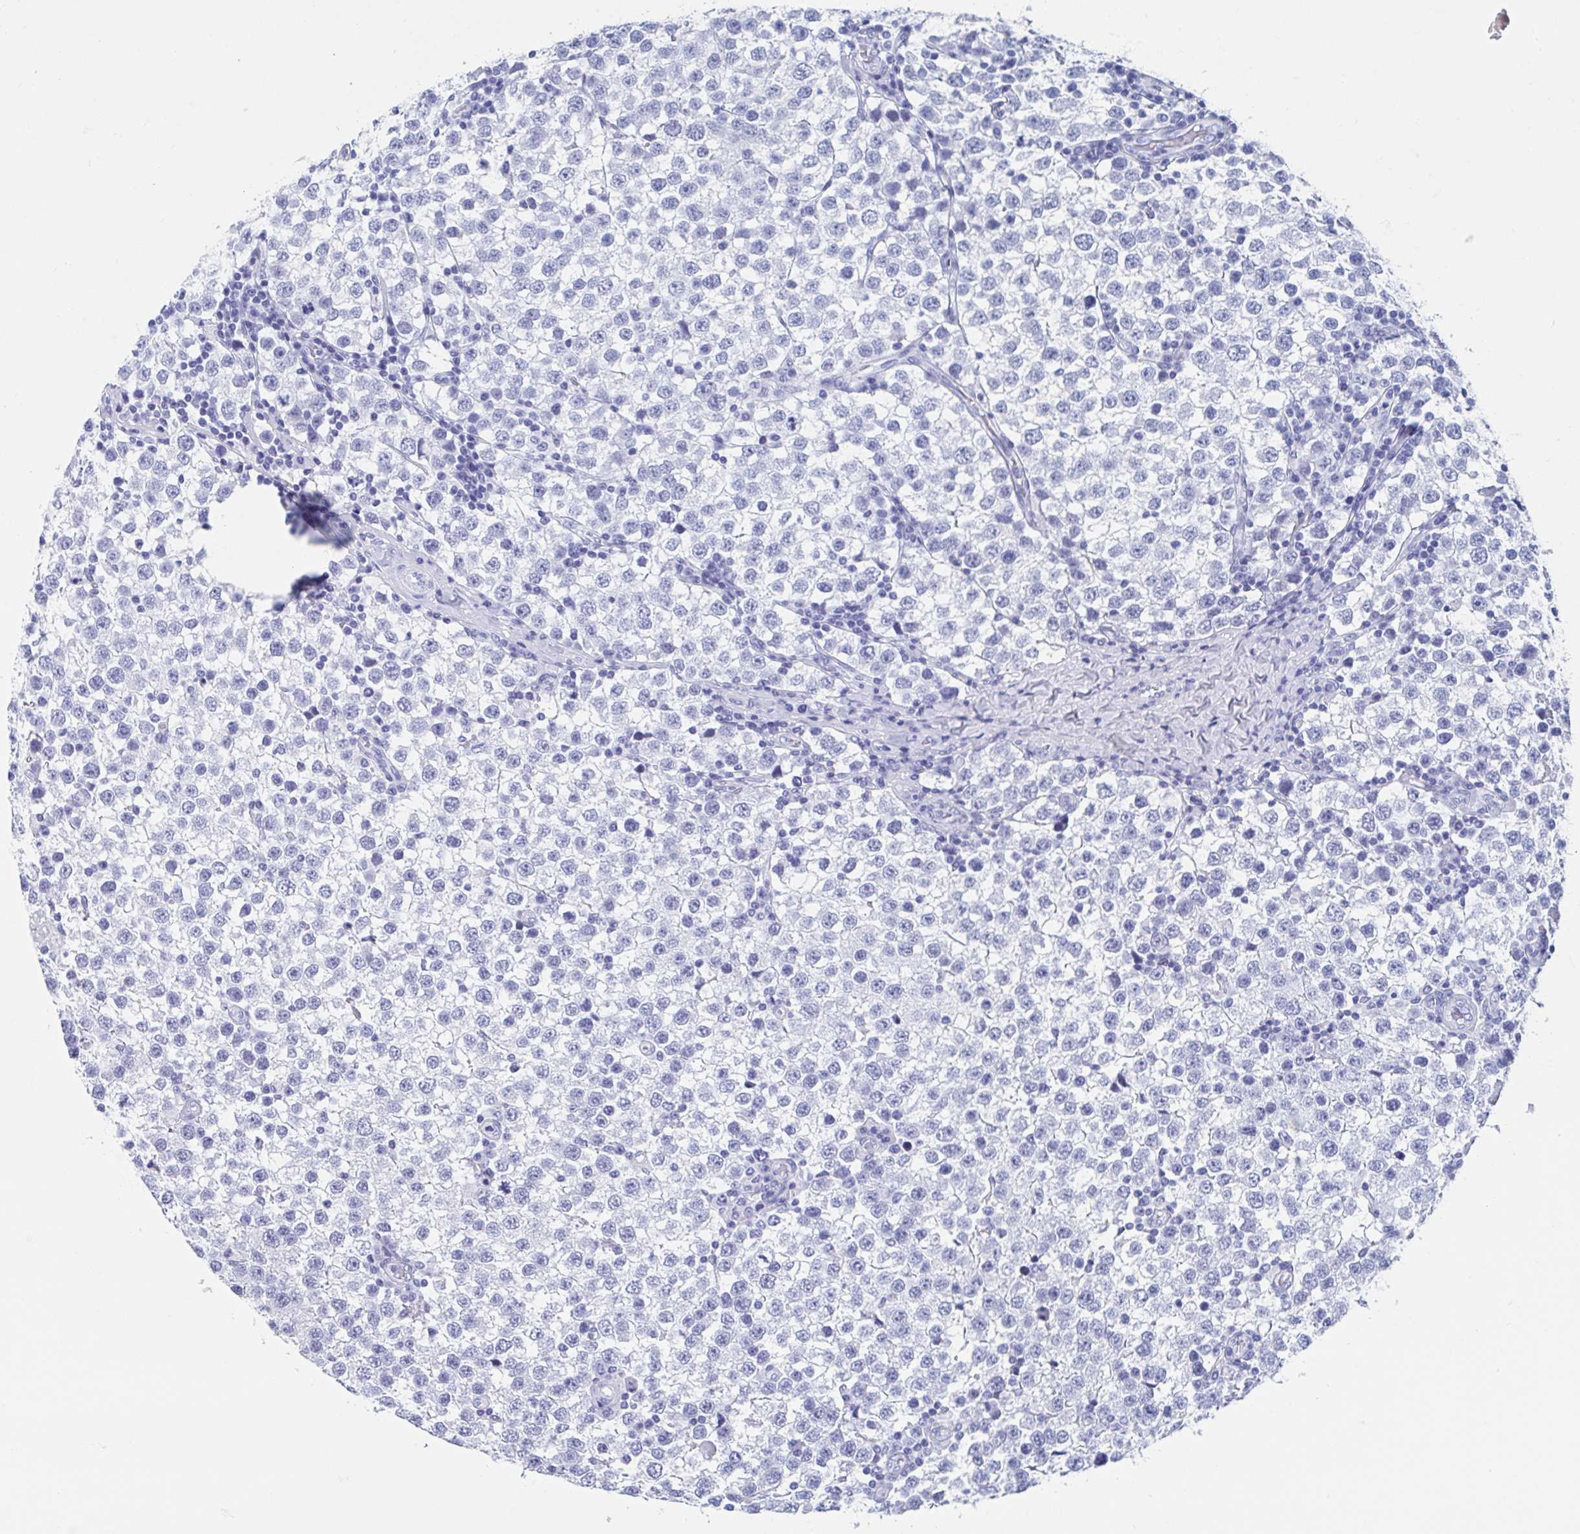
{"staining": {"intensity": "negative", "quantity": "none", "location": "none"}, "tissue": "testis cancer", "cell_type": "Tumor cells", "image_type": "cancer", "snomed": [{"axis": "morphology", "description": "Seminoma, NOS"}, {"axis": "topography", "description": "Testis"}], "caption": "DAB immunohistochemical staining of human seminoma (testis) exhibits no significant positivity in tumor cells.", "gene": "HDGFL1", "patient": {"sex": "male", "age": 34}}